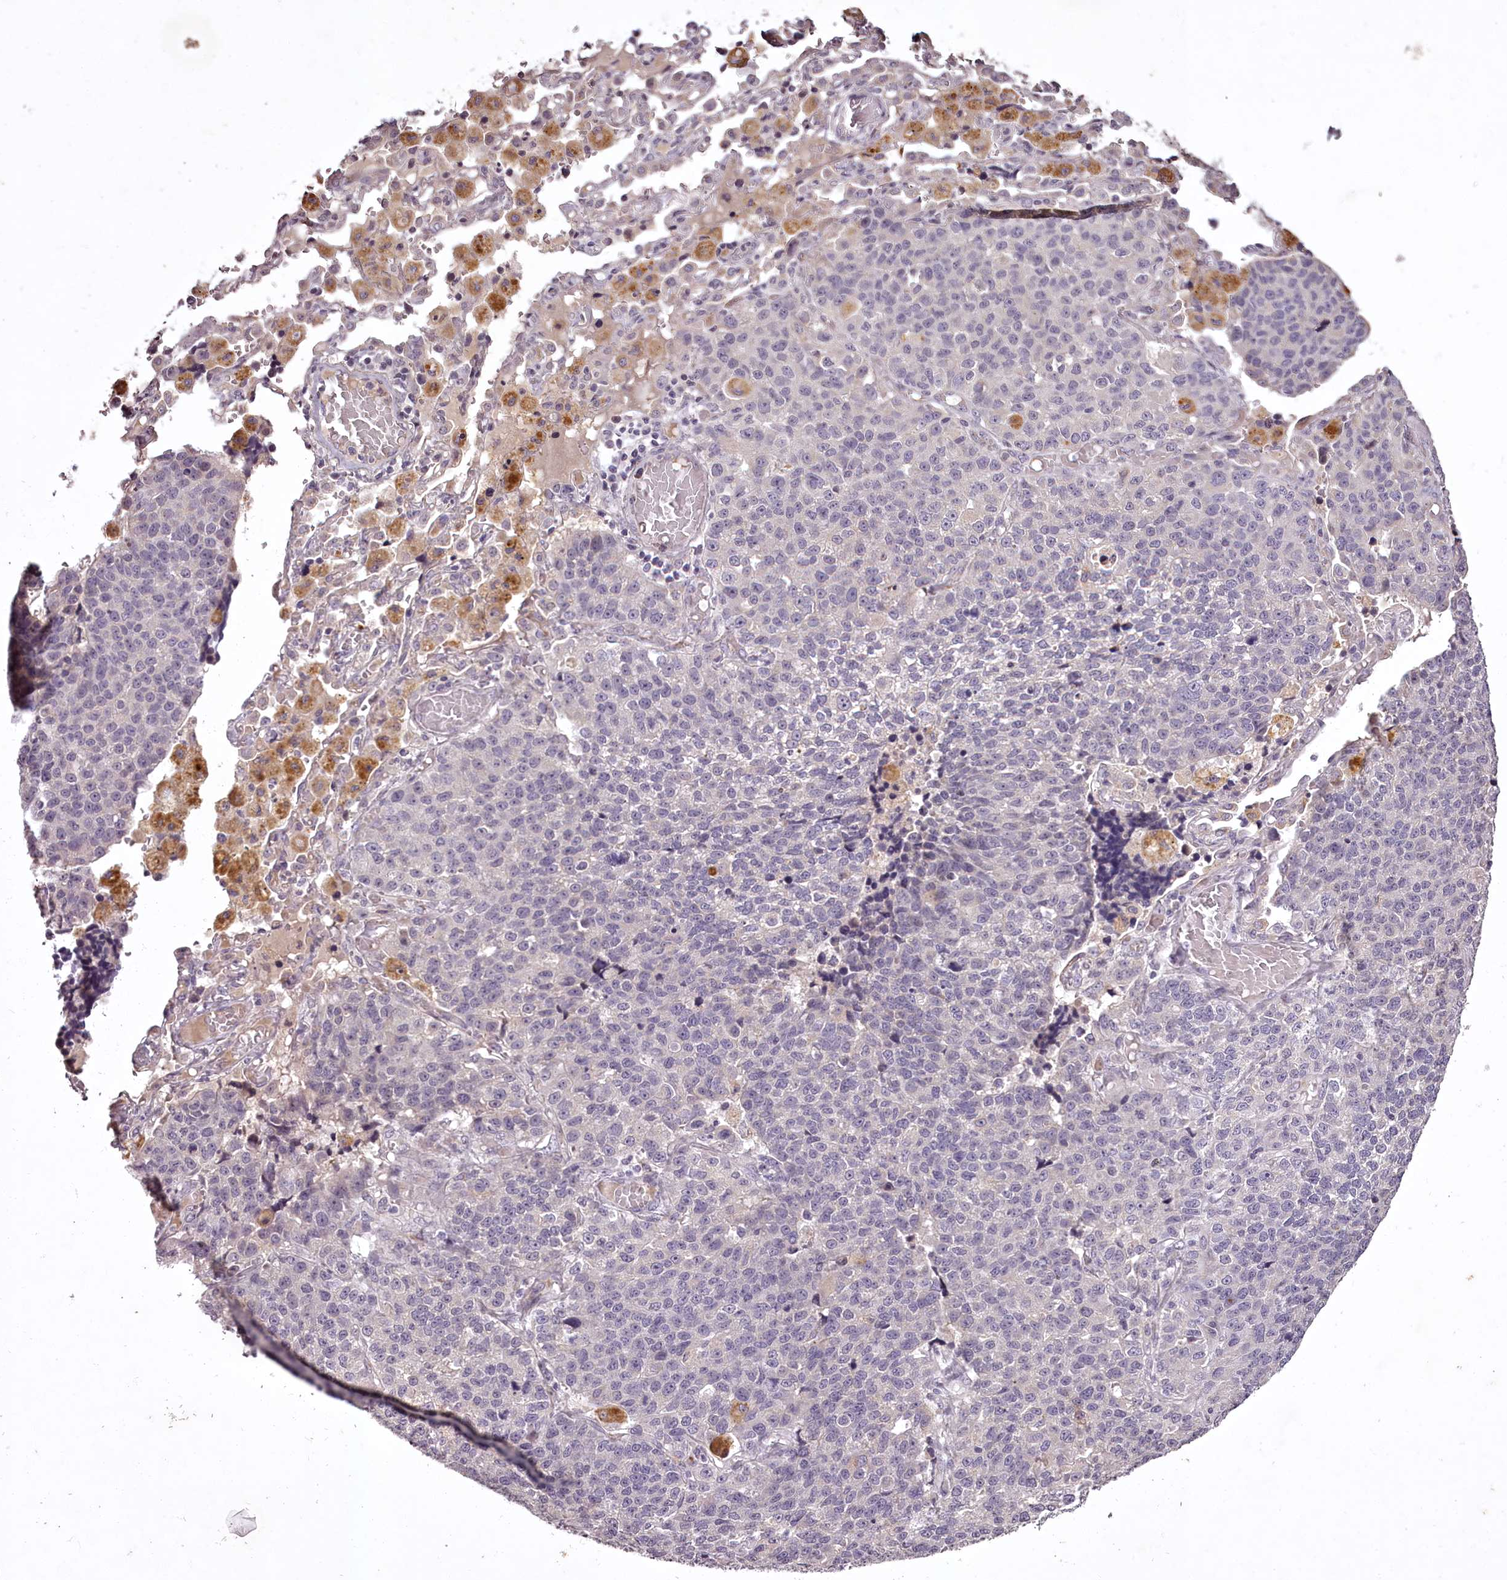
{"staining": {"intensity": "negative", "quantity": "none", "location": "none"}, "tissue": "lung cancer", "cell_type": "Tumor cells", "image_type": "cancer", "snomed": [{"axis": "morphology", "description": "Adenocarcinoma, NOS"}, {"axis": "topography", "description": "Lung"}], "caption": "Immunohistochemistry (IHC) image of neoplastic tissue: human lung cancer (adenocarcinoma) stained with DAB (3,3'-diaminobenzidine) reveals no significant protein staining in tumor cells. (Brightfield microscopy of DAB (3,3'-diaminobenzidine) immunohistochemistry (IHC) at high magnification).", "gene": "RBMXL2", "patient": {"sex": "male", "age": 49}}